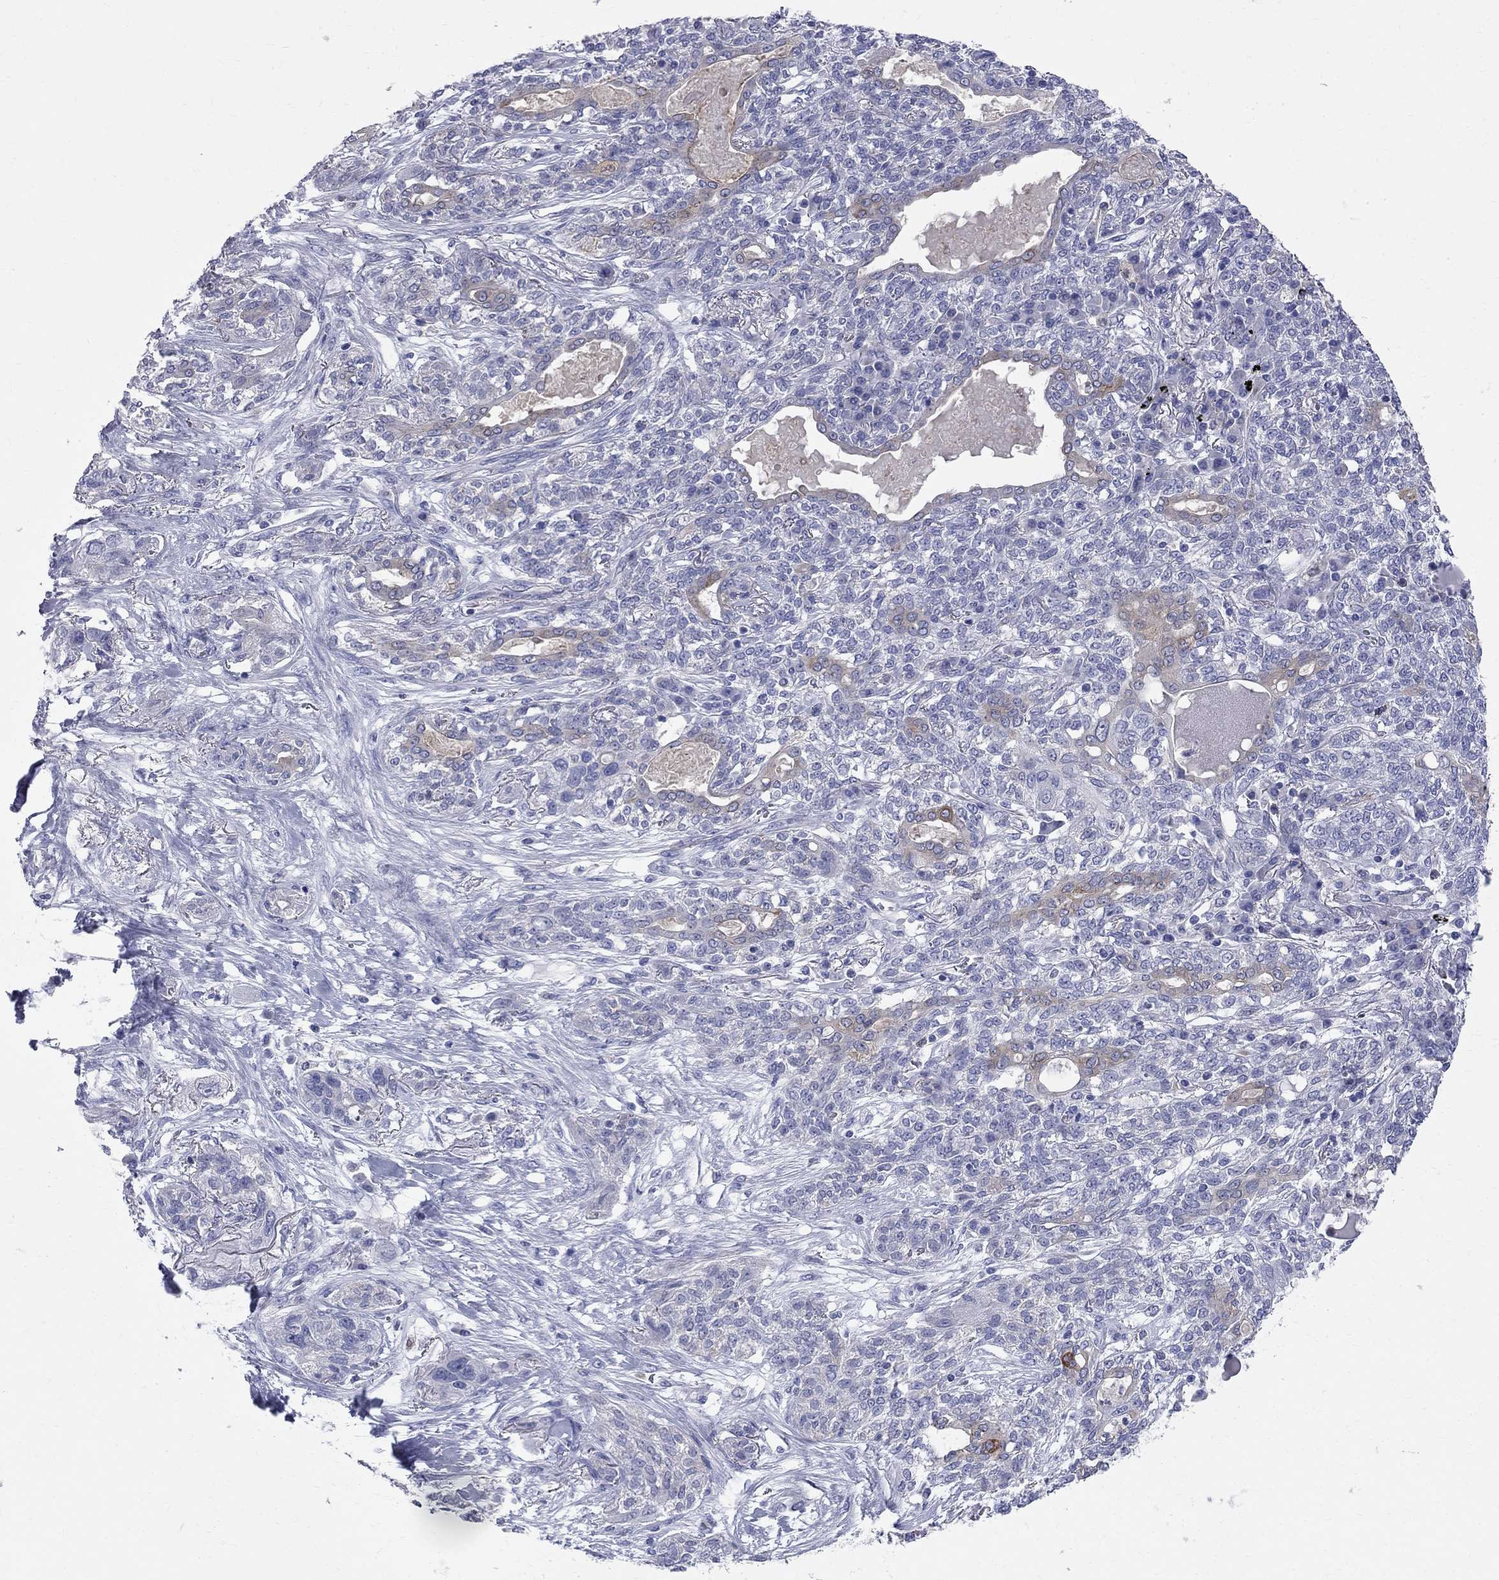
{"staining": {"intensity": "negative", "quantity": "none", "location": "none"}, "tissue": "lung cancer", "cell_type": "Tumor cells", "image_type": "cancer", "snomed": [{"axis": "morphology", "description": "Squamous cell carcinoma, NOS"}, {"axis": "topography", "description": "Lung"}], "caption": "IHC histopathology image of neoplastic tissue: squamous cell carcinoma (lung) stained with DAB displays no significant protein positivity in tumor cells.", "gene": "ACSL1", "patient": {"sex": "female", "age": 70}}